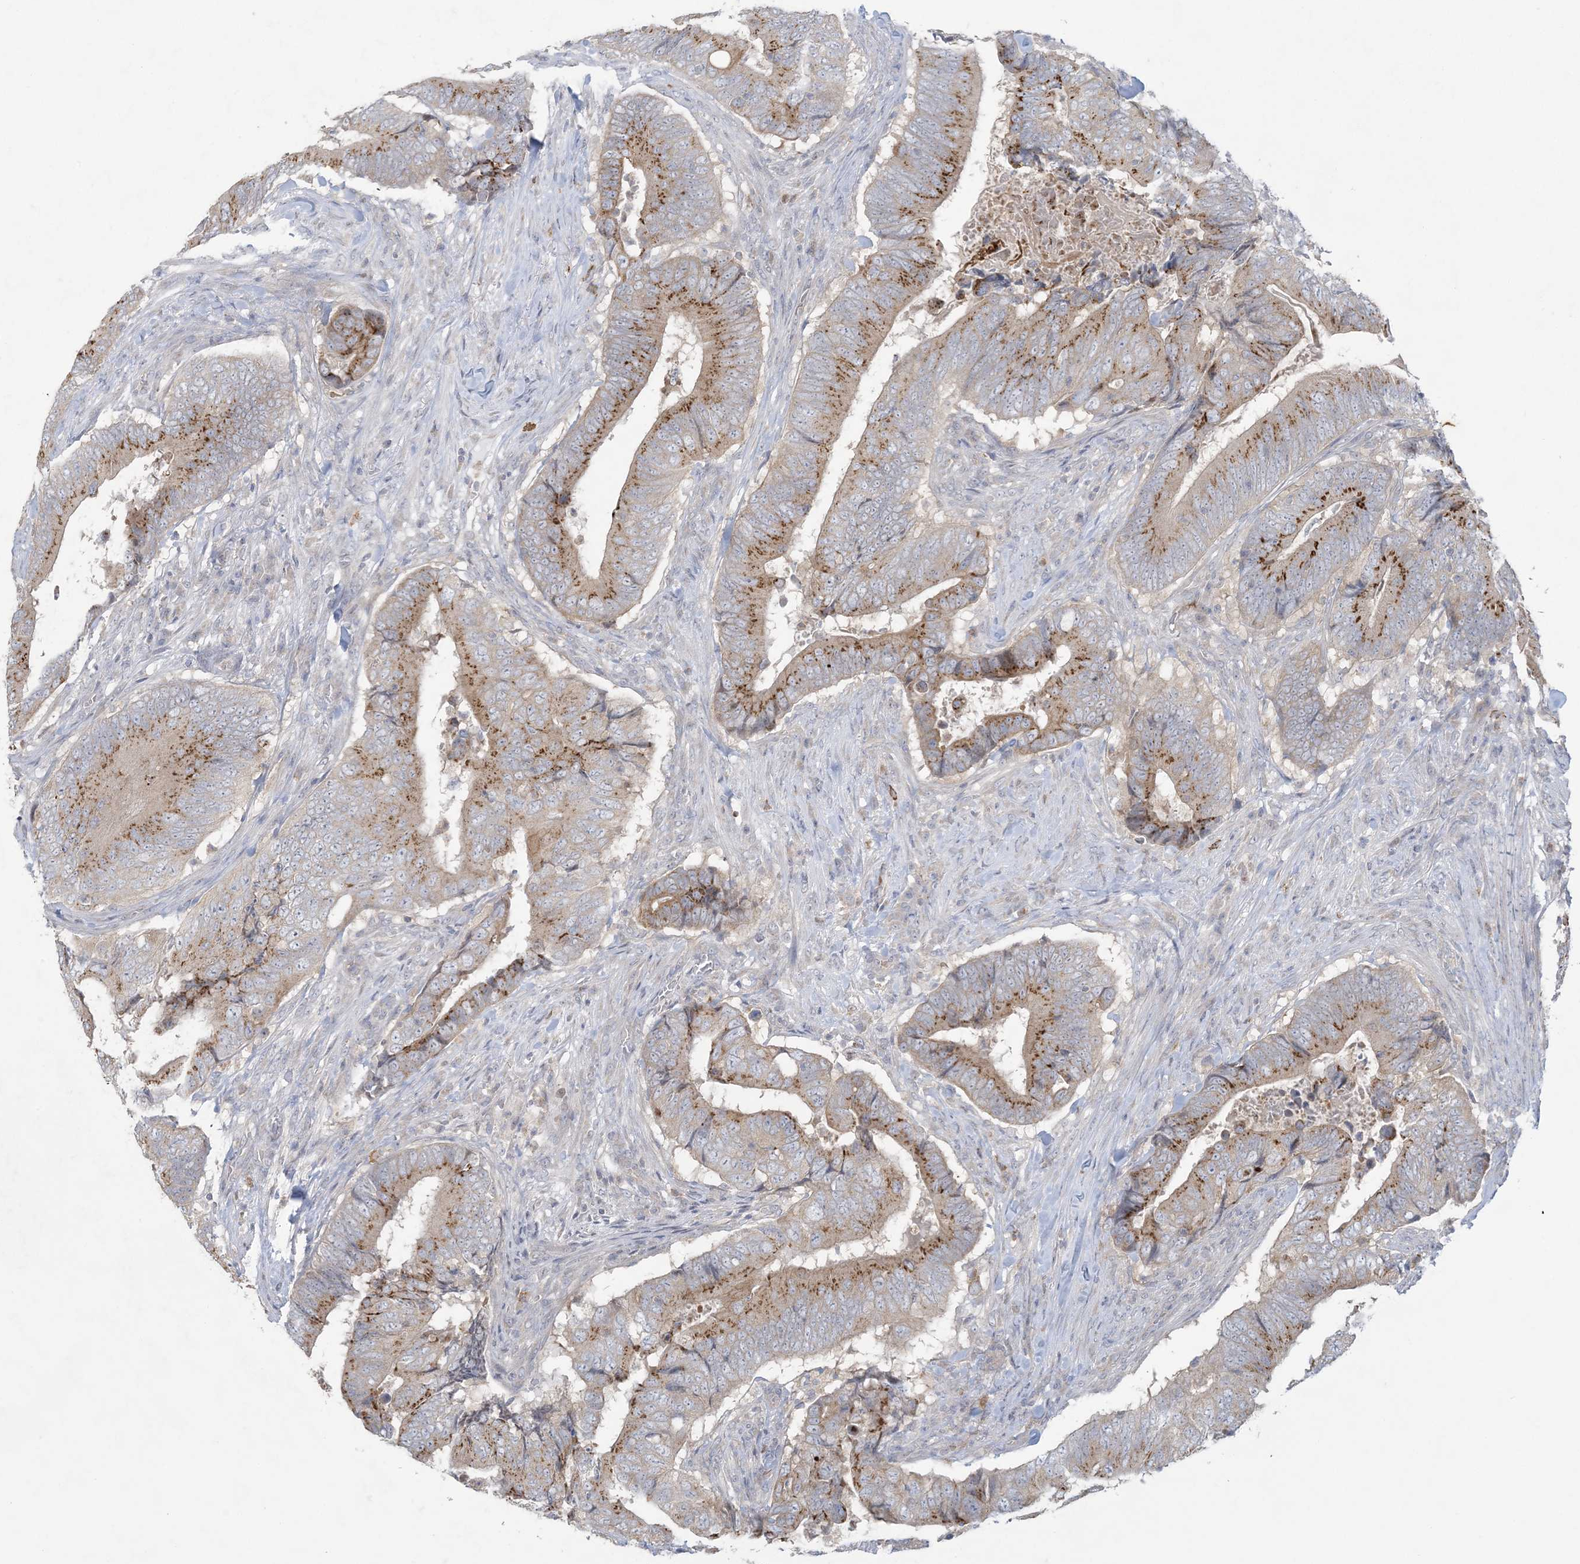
{"staining": {"intensity": "moderate", "quantity": ">75%", "location": "cytoplasmic/membranous"}, "tissue": "colorectal cancer", "cell_type": "Tumor cells", "image_type": "cancer", "snomed": [{"axis": "morphology", "description": "Normal tissue, NOS"}, {"axis": "morphology", "description": "Adenocarcinoma, NOS"}, {"axis": "topography", "description": "Colon"}], "caption": "High-magnification brightfield microscopy of colorectal adenocarcinoma stained with DAB (3,3'-diaminobenzidine) (brown) and counterstained with hematoxylin (blue). tumor cells exhibit moderate cytoplasmic/membranous staining is identified in approximately>75% of cells. Ihc stains the protein of interest in brown and the nuclei are stained blue.", "gene": "KIF3A", "patient": {"sex": "male", "age": 56}}